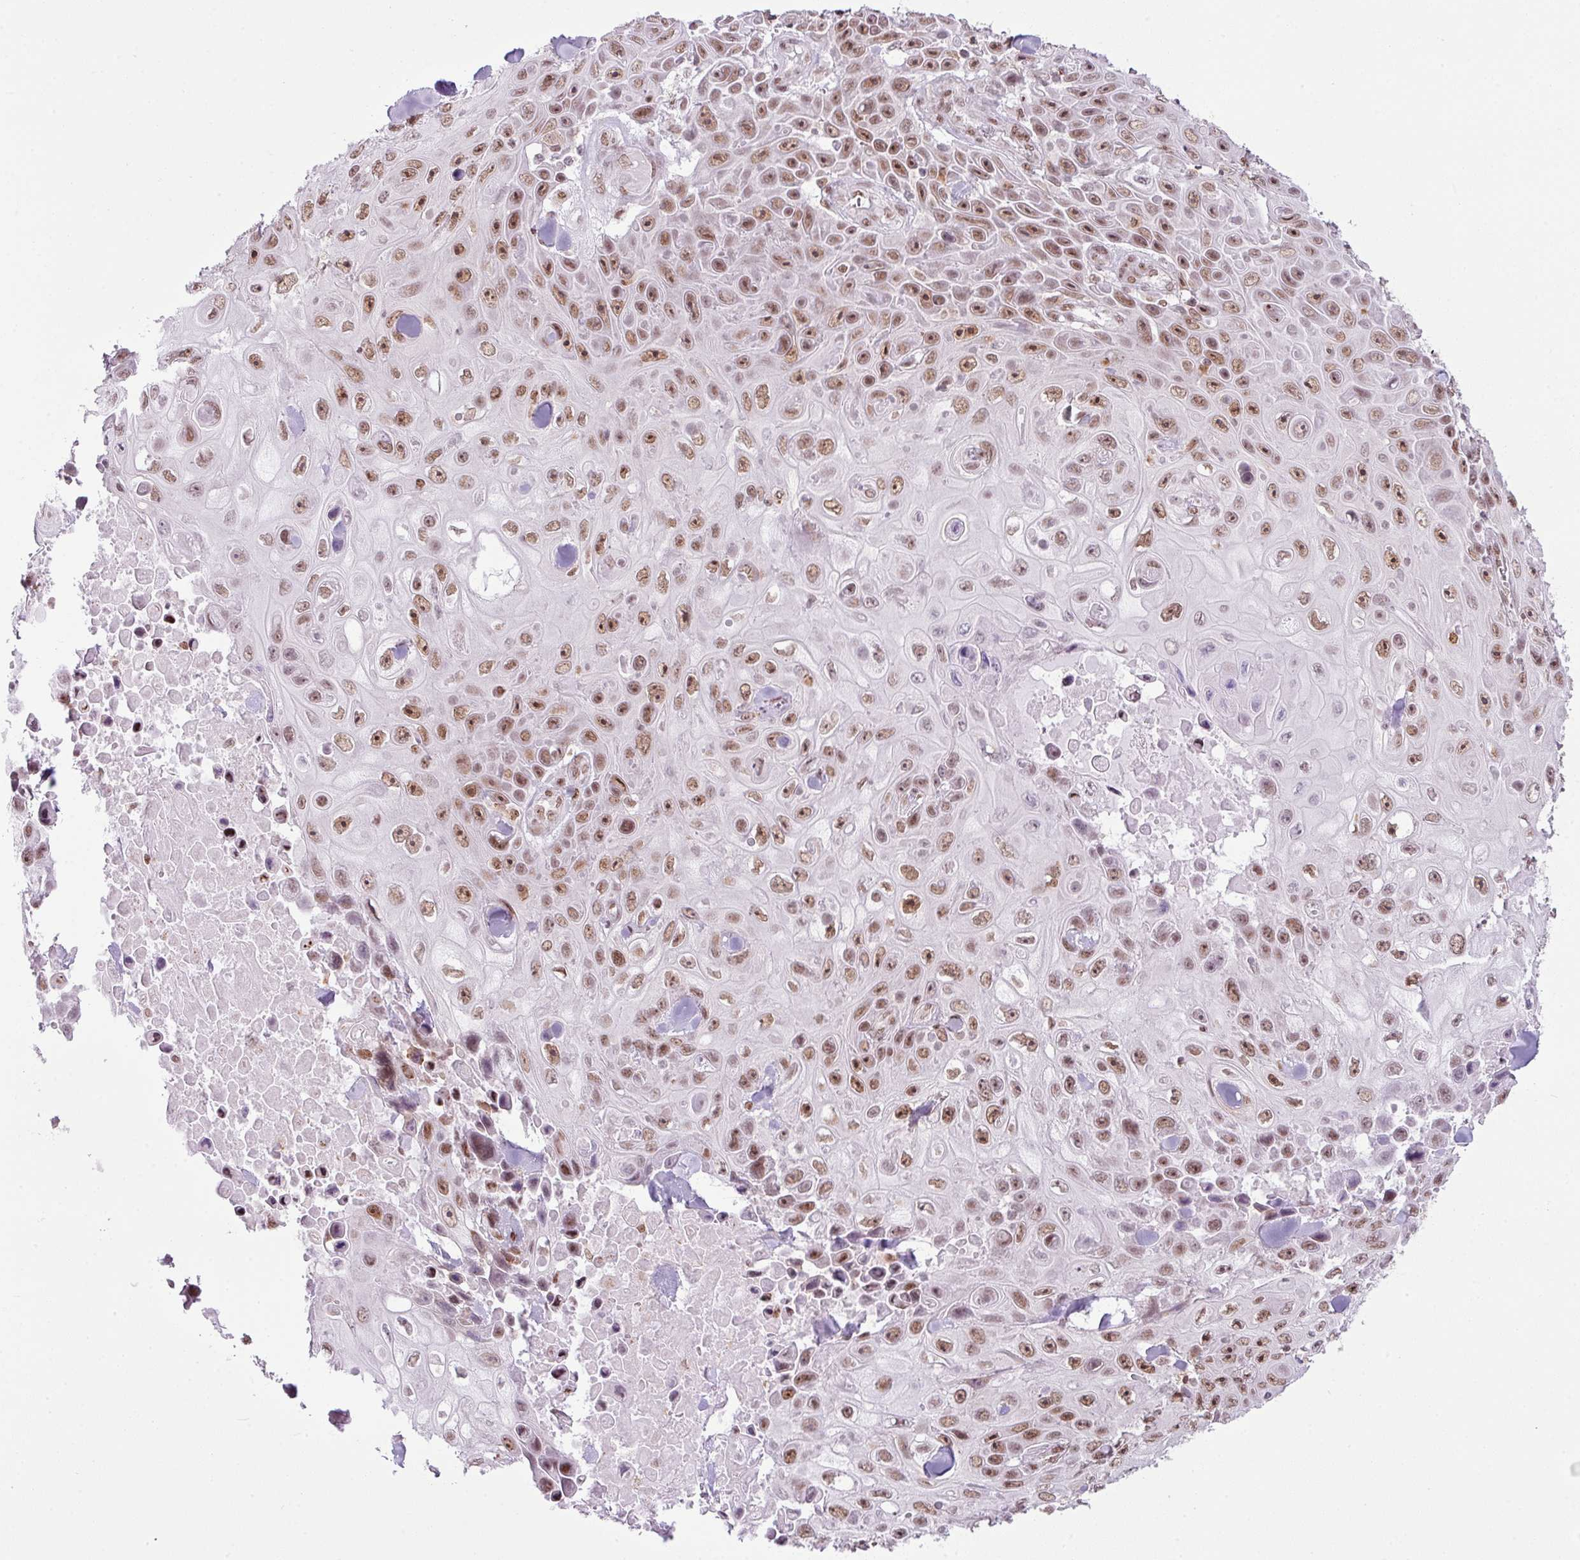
{"staining": {"intensity": "moderate", "quantity": ">75%", "location": "nuclear"}, "tissue": "skin cancer", "cell_type": "Tumor cells", "image_type": "cancer", "snomed": [{"axis": "morphology", "description": "Squamous cell carcinoma, NOS"}, {"axis": "topography", "description": "Skin"}], "caption": "Protein staining by IHC shows moderate nuclear positivity in approximately >75% of tumor cells in skin cancer. The protein of interest is stained brown, and the nuclei are stained in blue (DAB IHC with brightfield microscopy, high magnification).", "gene": "ARL6IP4", "patient": {"sex": "male", "age": 82}}